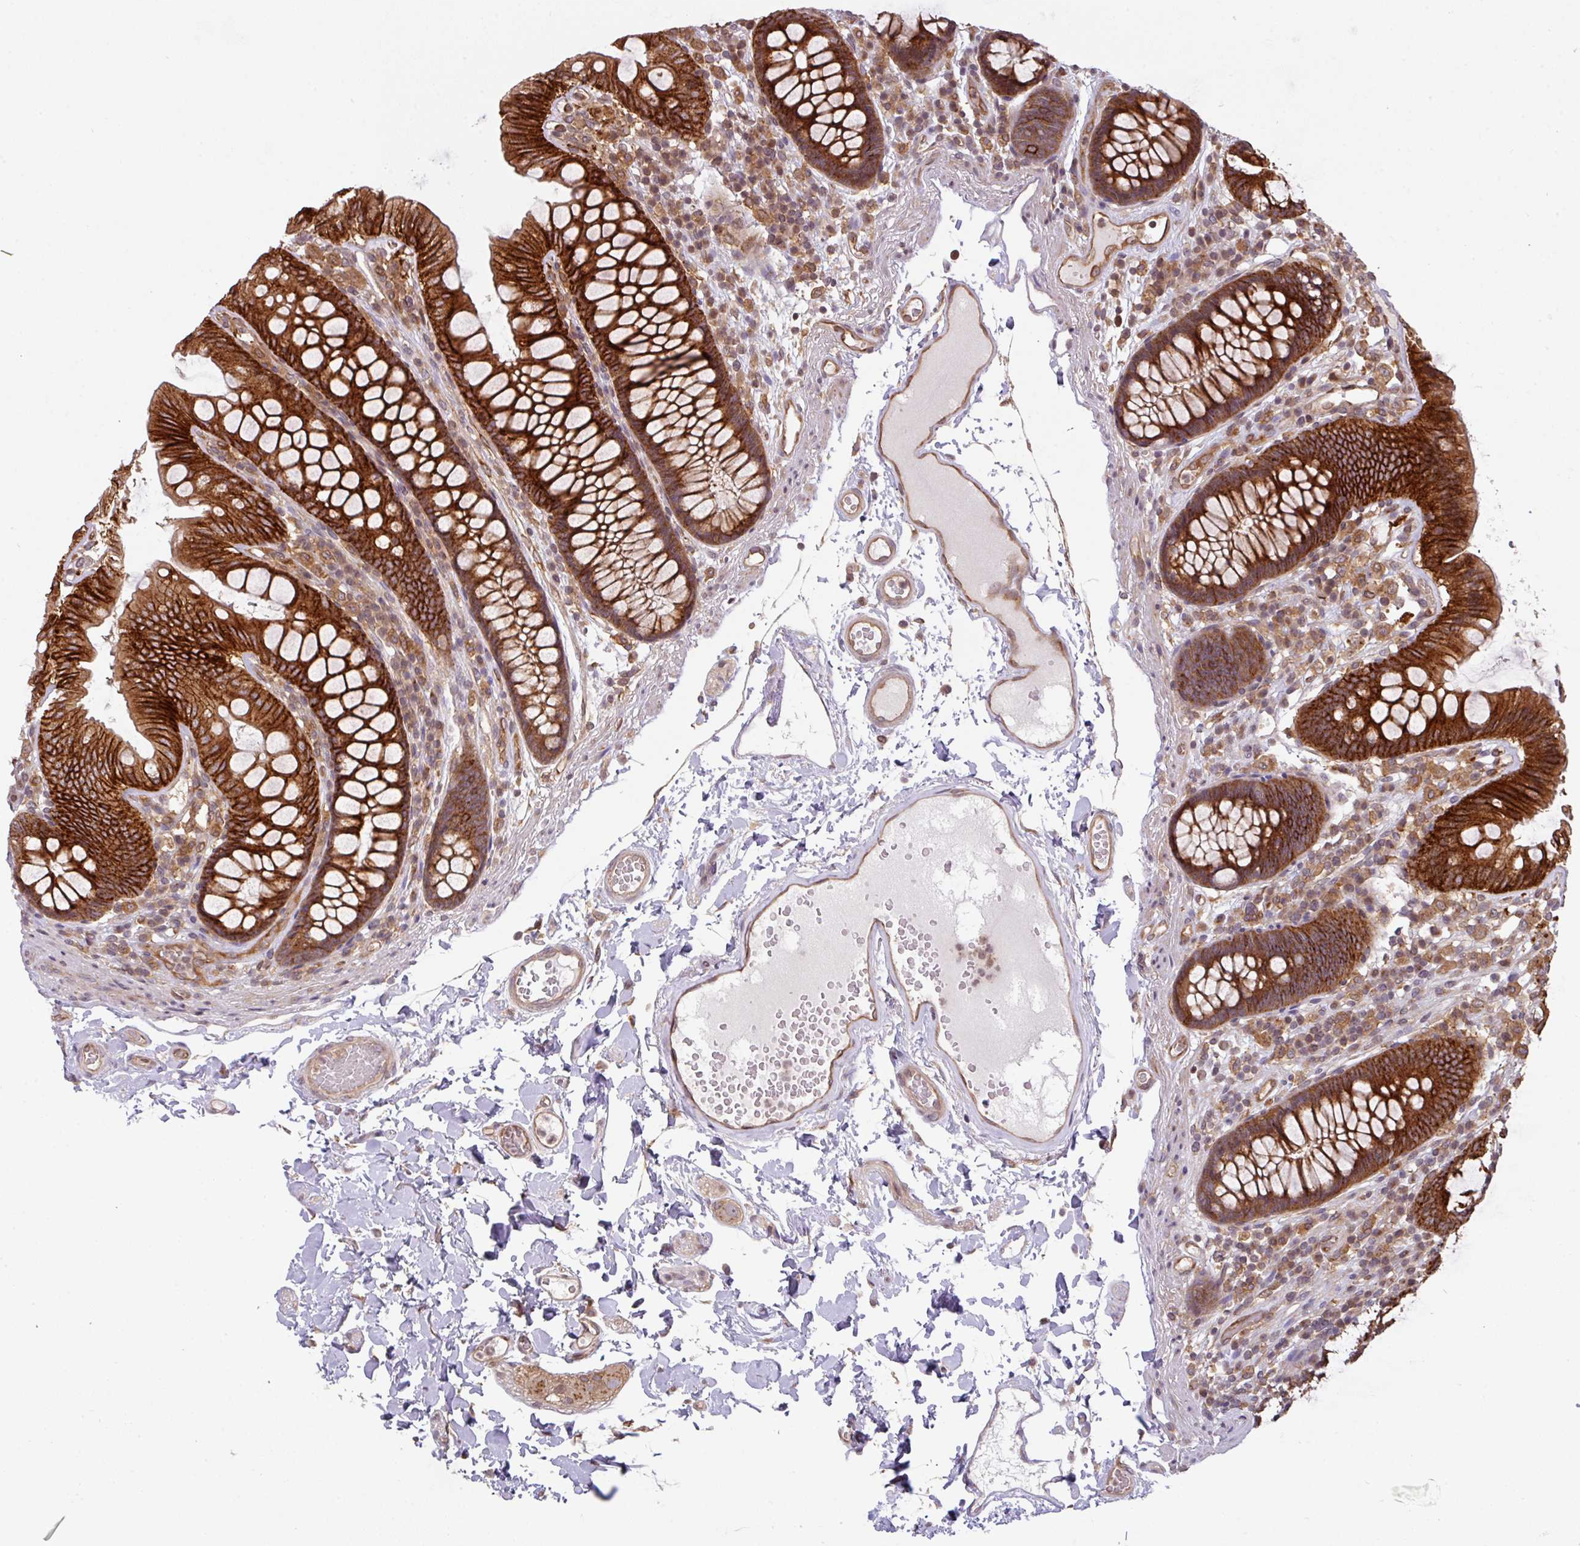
{"staining": {"intensity": "moderate", "quantity": ">75%", "location": "cytoplasmic/membranous"}, "tissue": "colon", "cell_type": "Endothelial cells", "image_type": "normal", "snomed": [{"axis": "morphology", "description": "Normal tissue, NOS"}, {"axis": "topography", "description": "Colon"}], "caption": "Immunohistochemical staining of unremarkable colon demonstrates moderate cytoplasmic/membranous protein staining in about >75% of endothelial cells. Ihc stains the protein of interest in brown and the nuclei are stained blue.", "gene": "CYFIP2", "patient": {"sex": "male", "age": 84}}